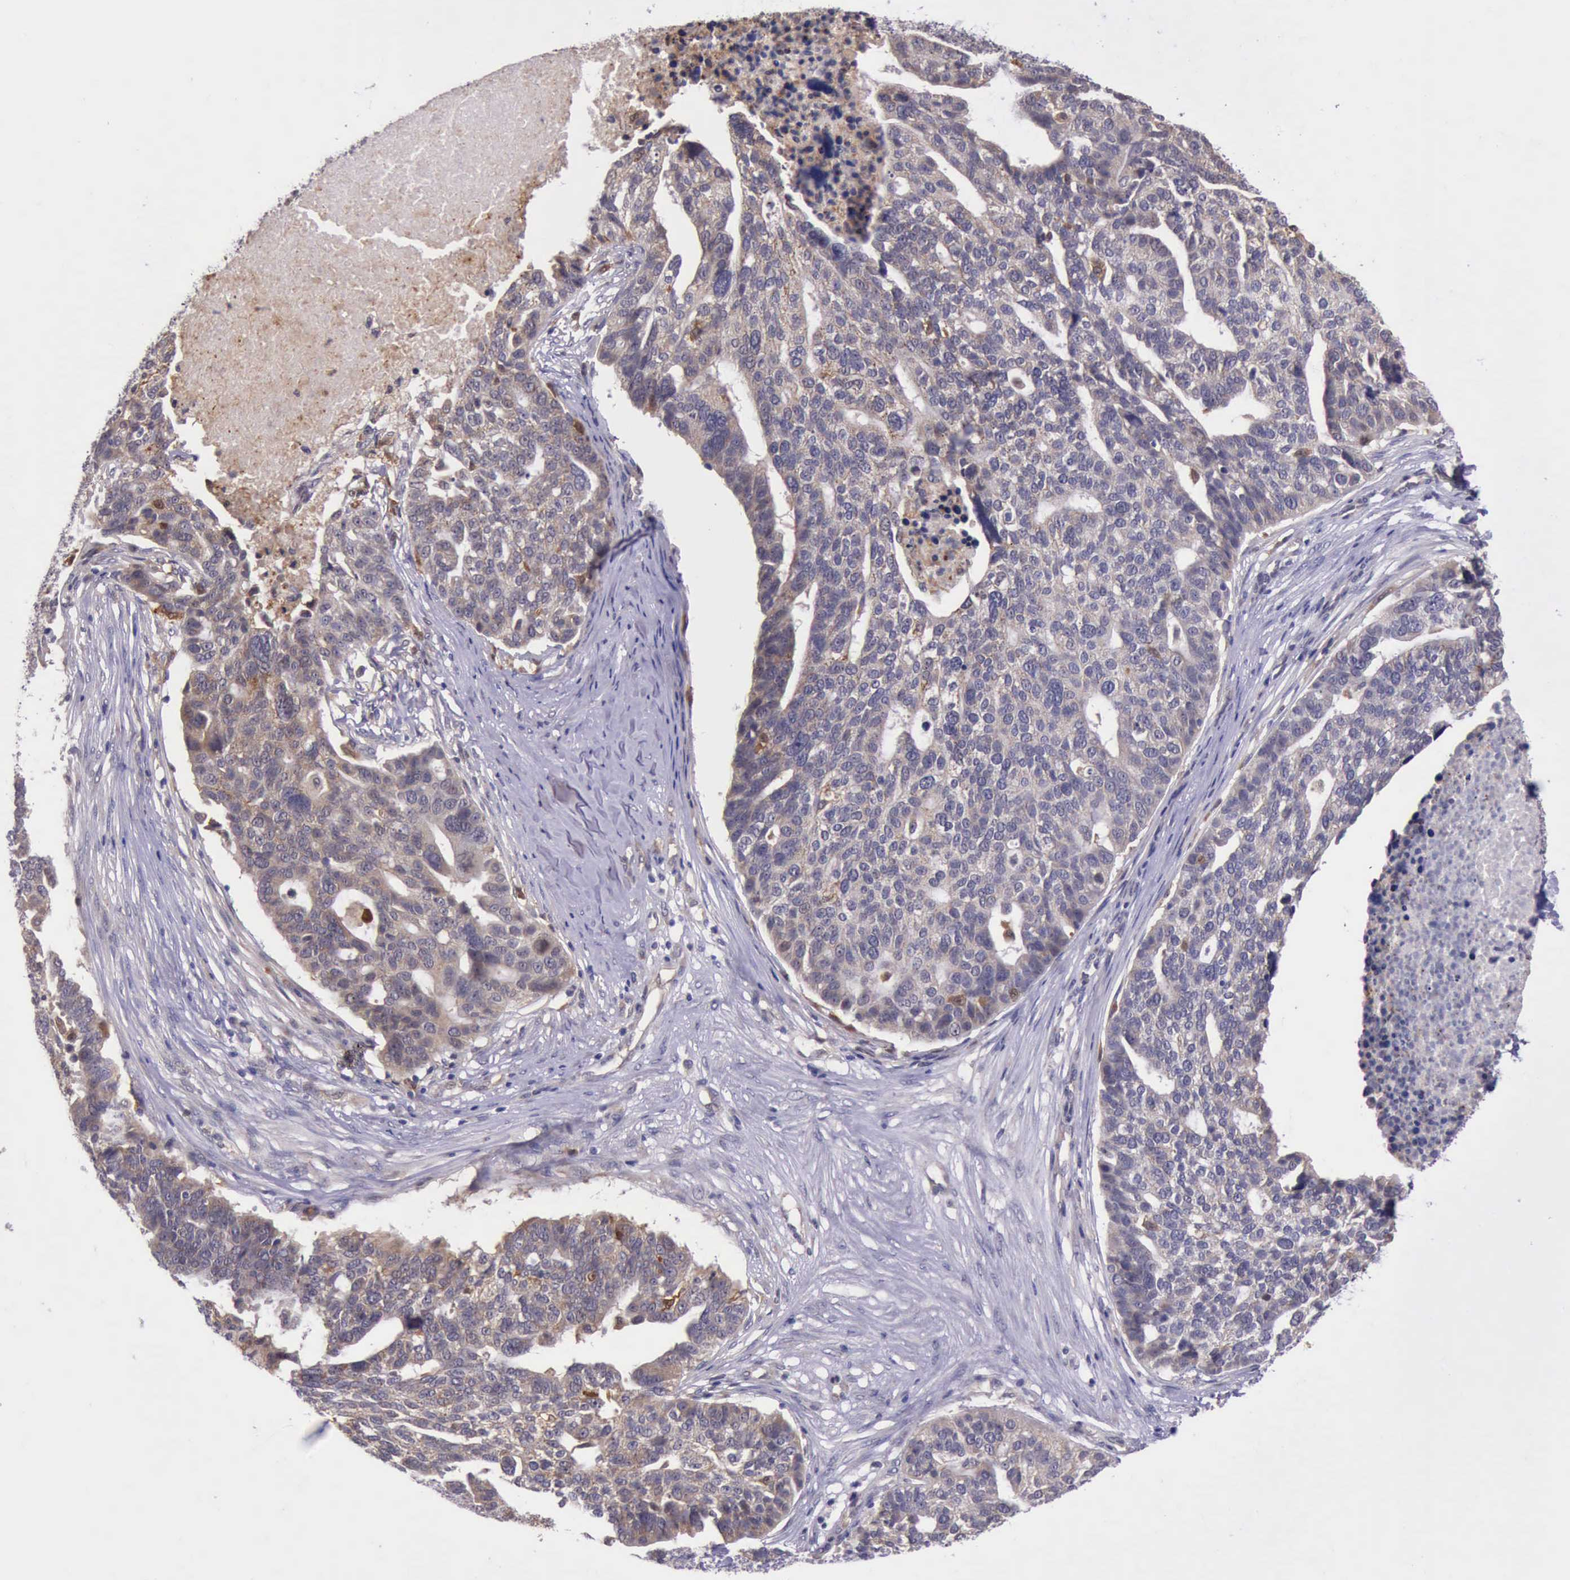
{"staining": {"intensity": "weak", "quantity": ">75%", "location": "cytoplasmic/membranous"}, "tissue": "ovarian cancer", "cell_type": "Tumor cells", "image_type": "cancer", "snomed": [{"axis": "morphology", "description": "Cystadenocarcinoma, serous, NOS"}, {"axis": "topography", "description": "Ovary"}], "caption": "Immunohistochemical staining of serous cystadenocarcinoma (ovarian) shows low levels of weak cytoplasmic/membranous protein expression in about >75% of tumor cells. (DAB (3,3'-diaminobenzidine) = brown stain, brightfield microscopy at high magnification).", "gene": "PLEK2", "patient": {"sex": "female", "age": 59}}